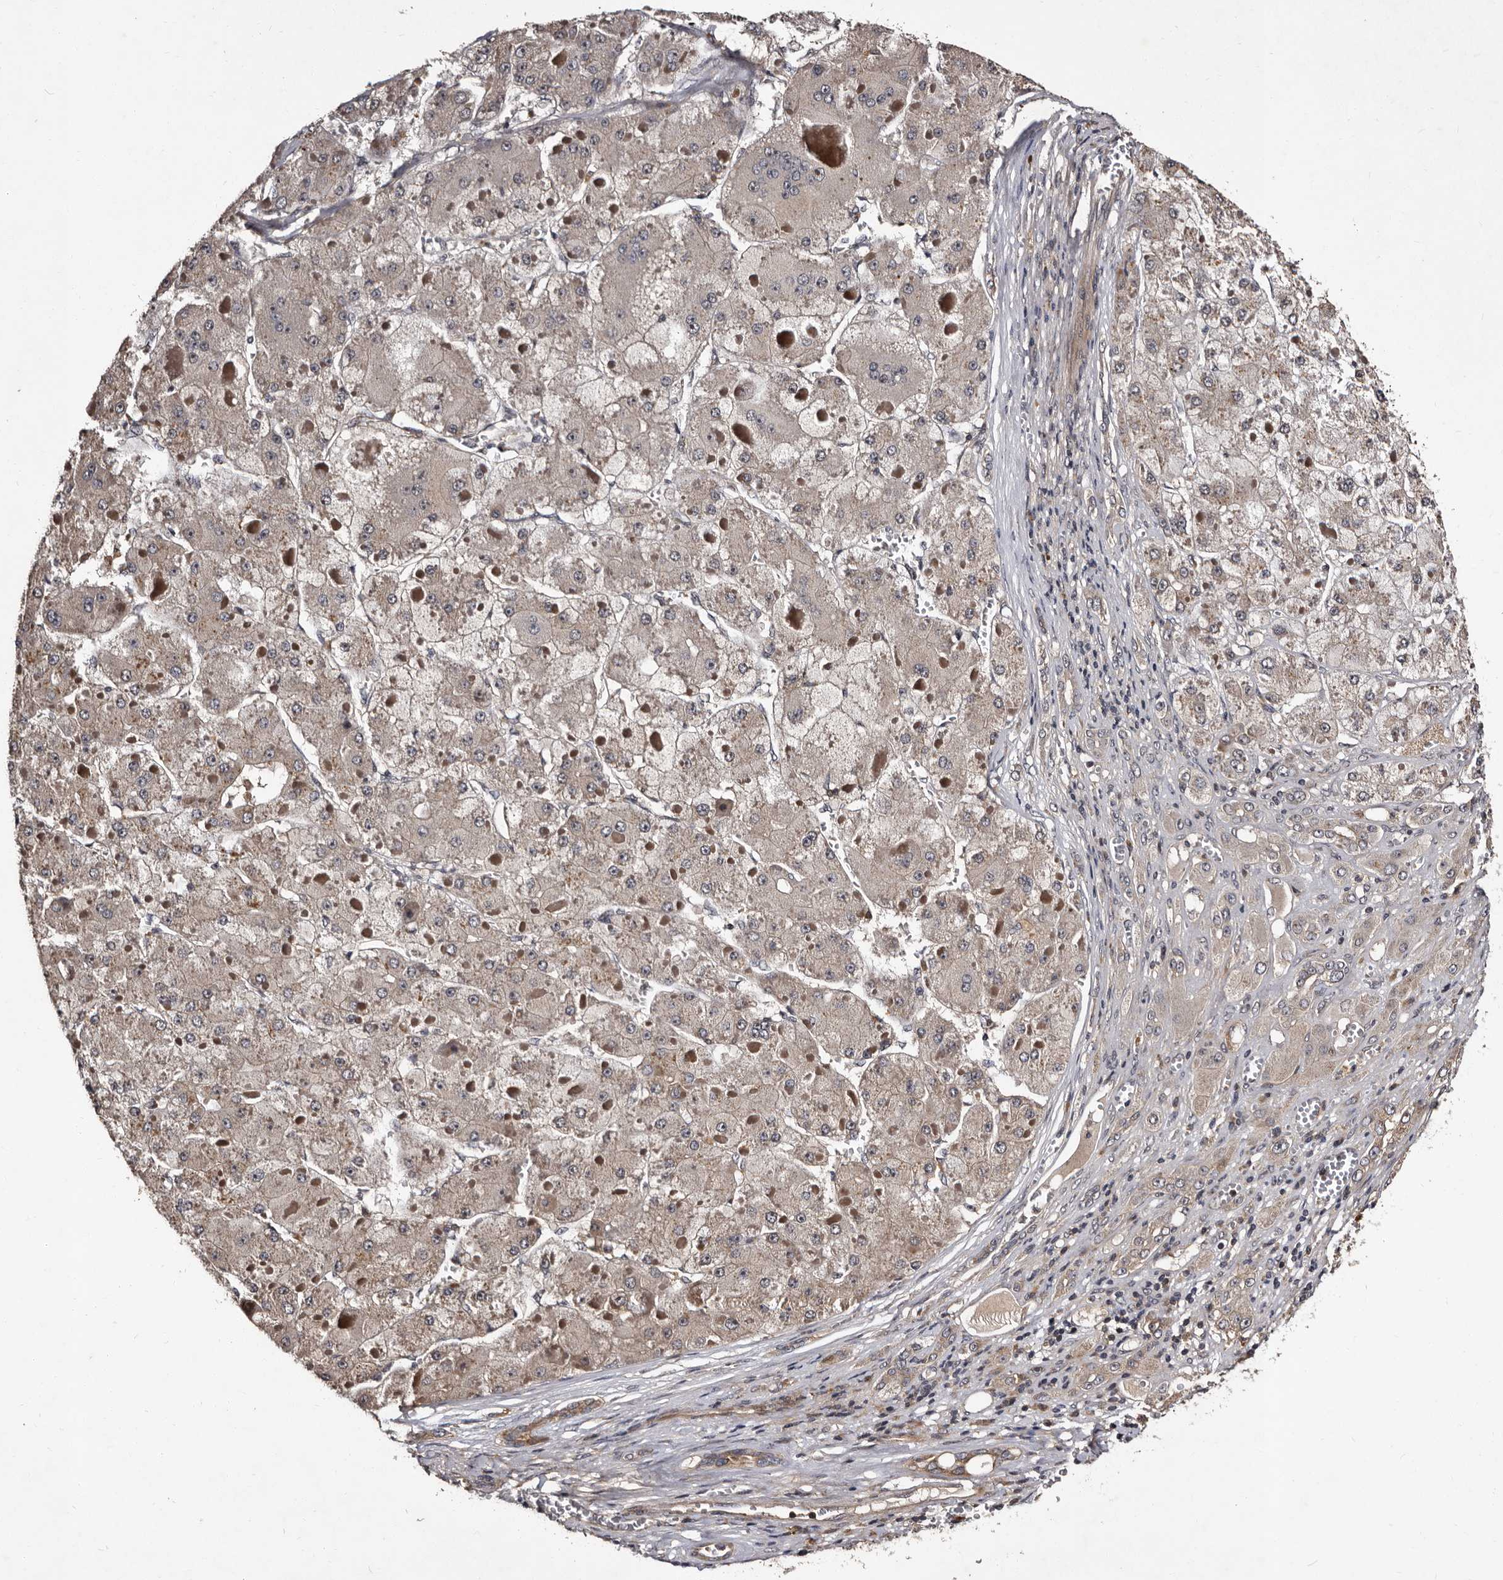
{"staining": {"intensity": "negative", "quantity": "none", "location": "none"}, "tissue": "liver cancer", "cell_type": "Tumor cells", "image_type": "cancer", "snomed": [{"axis": "morphology", "description": "Carcinoma, Hepatocellular, NOS"}, {"axis": "topography", "description": "Liver"}], "caption": "There is no significant expression in tumor cells of liver cancer. Brightfield microscopy of immunohistochemistry (IHC) stained with DAB (brown) and hematoxylin (blue), captured at high magnification.", "gene": "MKRN3", "patient": {"sex": "female", "age": 73}}